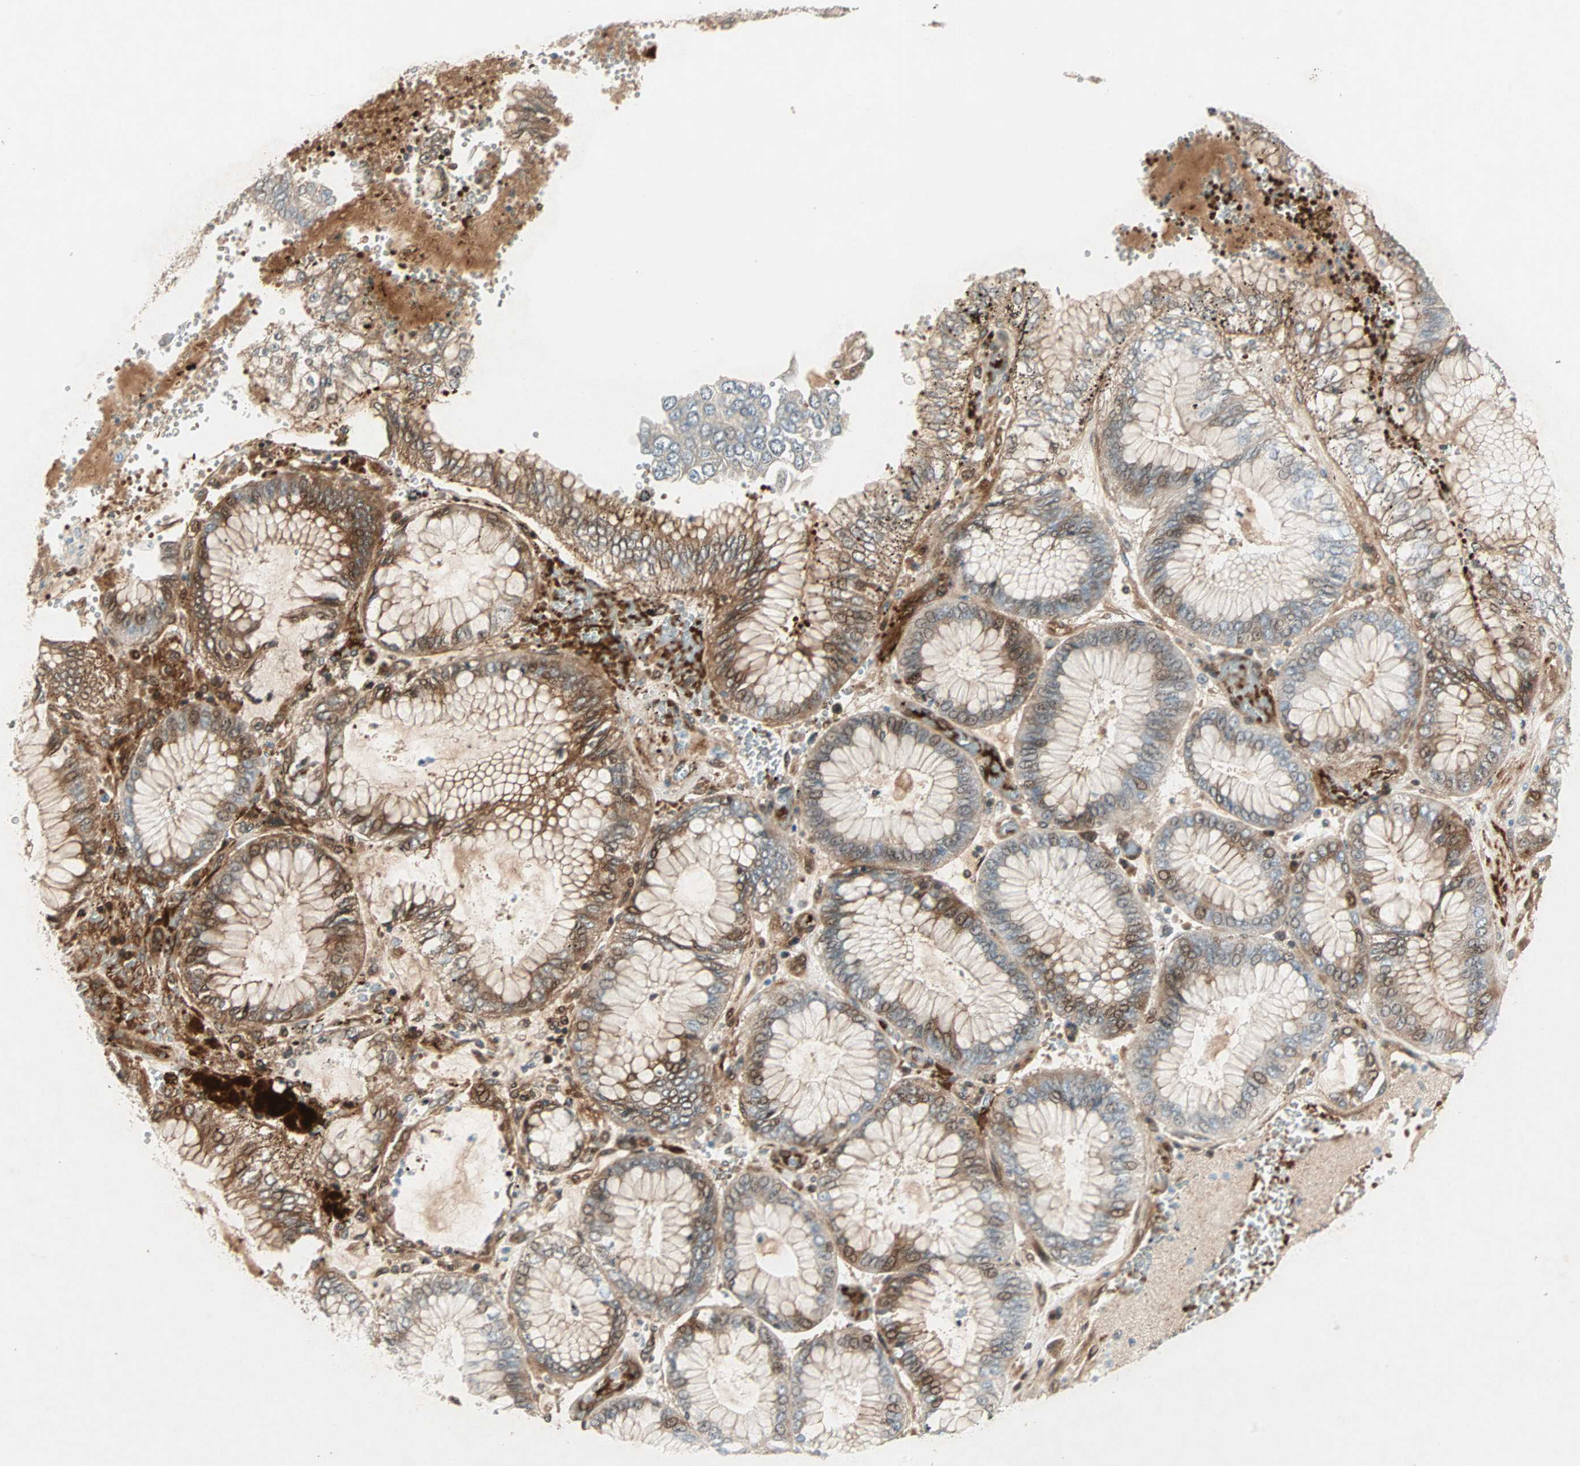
{"staining": {"intensity": "moderate", "quantity": ">75%", "location": "cytoplasmic/membranous,nuclear"}, "tissue": "stomach cancer", "cell_type": "Tumor cells", "image_type": "cancer", "snomed": [{"axis": "morphology", "description": "Normal tissue, NOS"}, {"axis": "morphology", "description": "Adenocarcinoma, NOS"}, {"axis": "topography", "description": "Stomach, upper"}, {"axis": "topography", "description": "Stomach"}], "caption": "Immunohistochemistry (IHC) micrograph of human adenocarcinoma (stomach) stained for a protein (brown), which exhibits medium levels of moderate cytoplasmic/membranous and nuclear staining in approximately >75% of tumor cells.", "gene": "ZNF37A", "patient": {"sex": "male", "age": 76}}